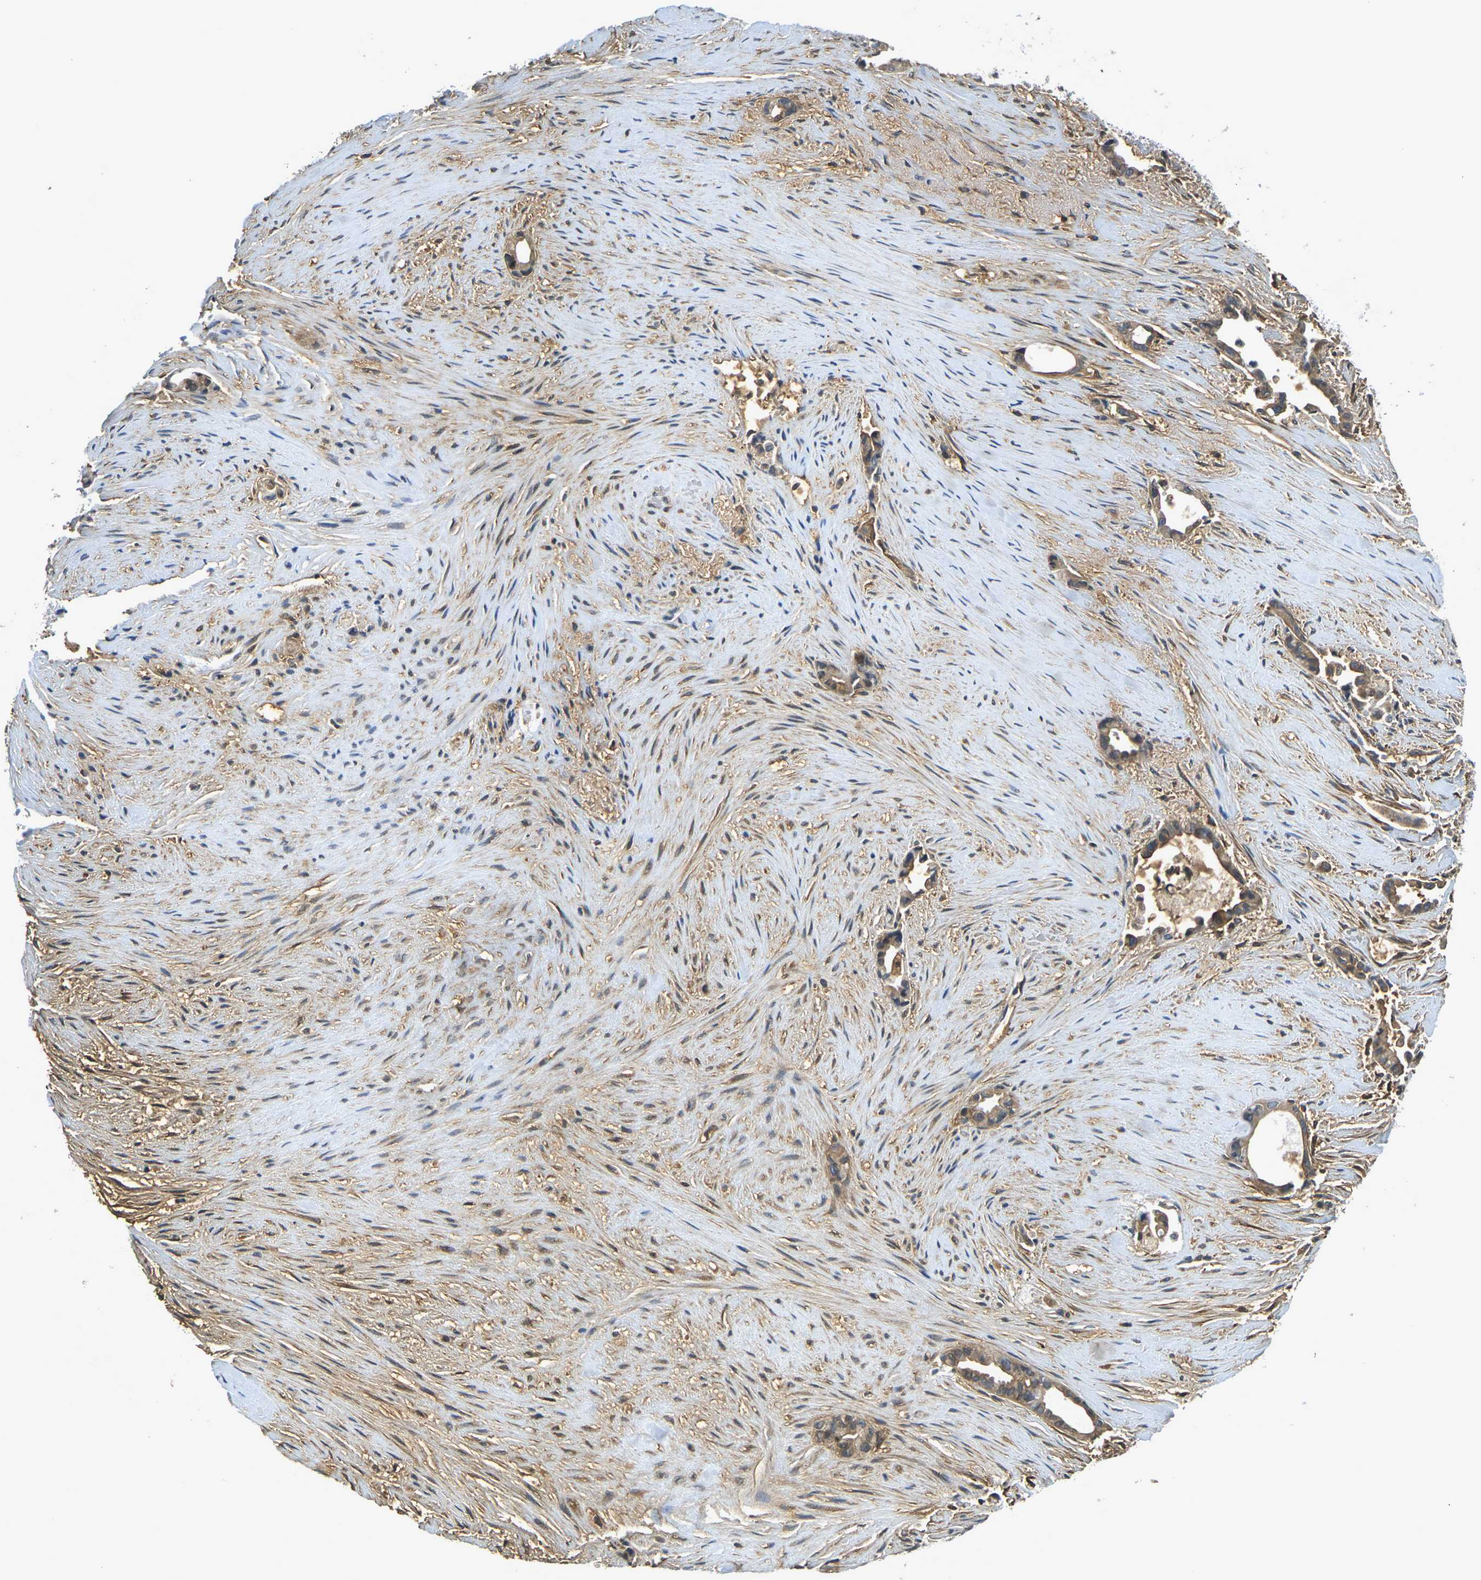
{"staining": {"intensity": "moderate", "quantity": ">75%", "location": "cytoplasmic/membranous"}, "tissue": "liver cancer", "cell_type": "Tumor cells", "image_type": "cancer", "snomed": [{"axis": "morphology", "description": "Cholangiocarcinoma"}, {"axis": "topography", "description": "Liver"}], "caption": "The immunohistochemical stain shows moderate cytoplasmic/membranous expression in tumor cells of liver cancer (cholangiocarcinoma) tissue.", "gene": "CAST", "patient": {"sex": "female", "age": 55}}